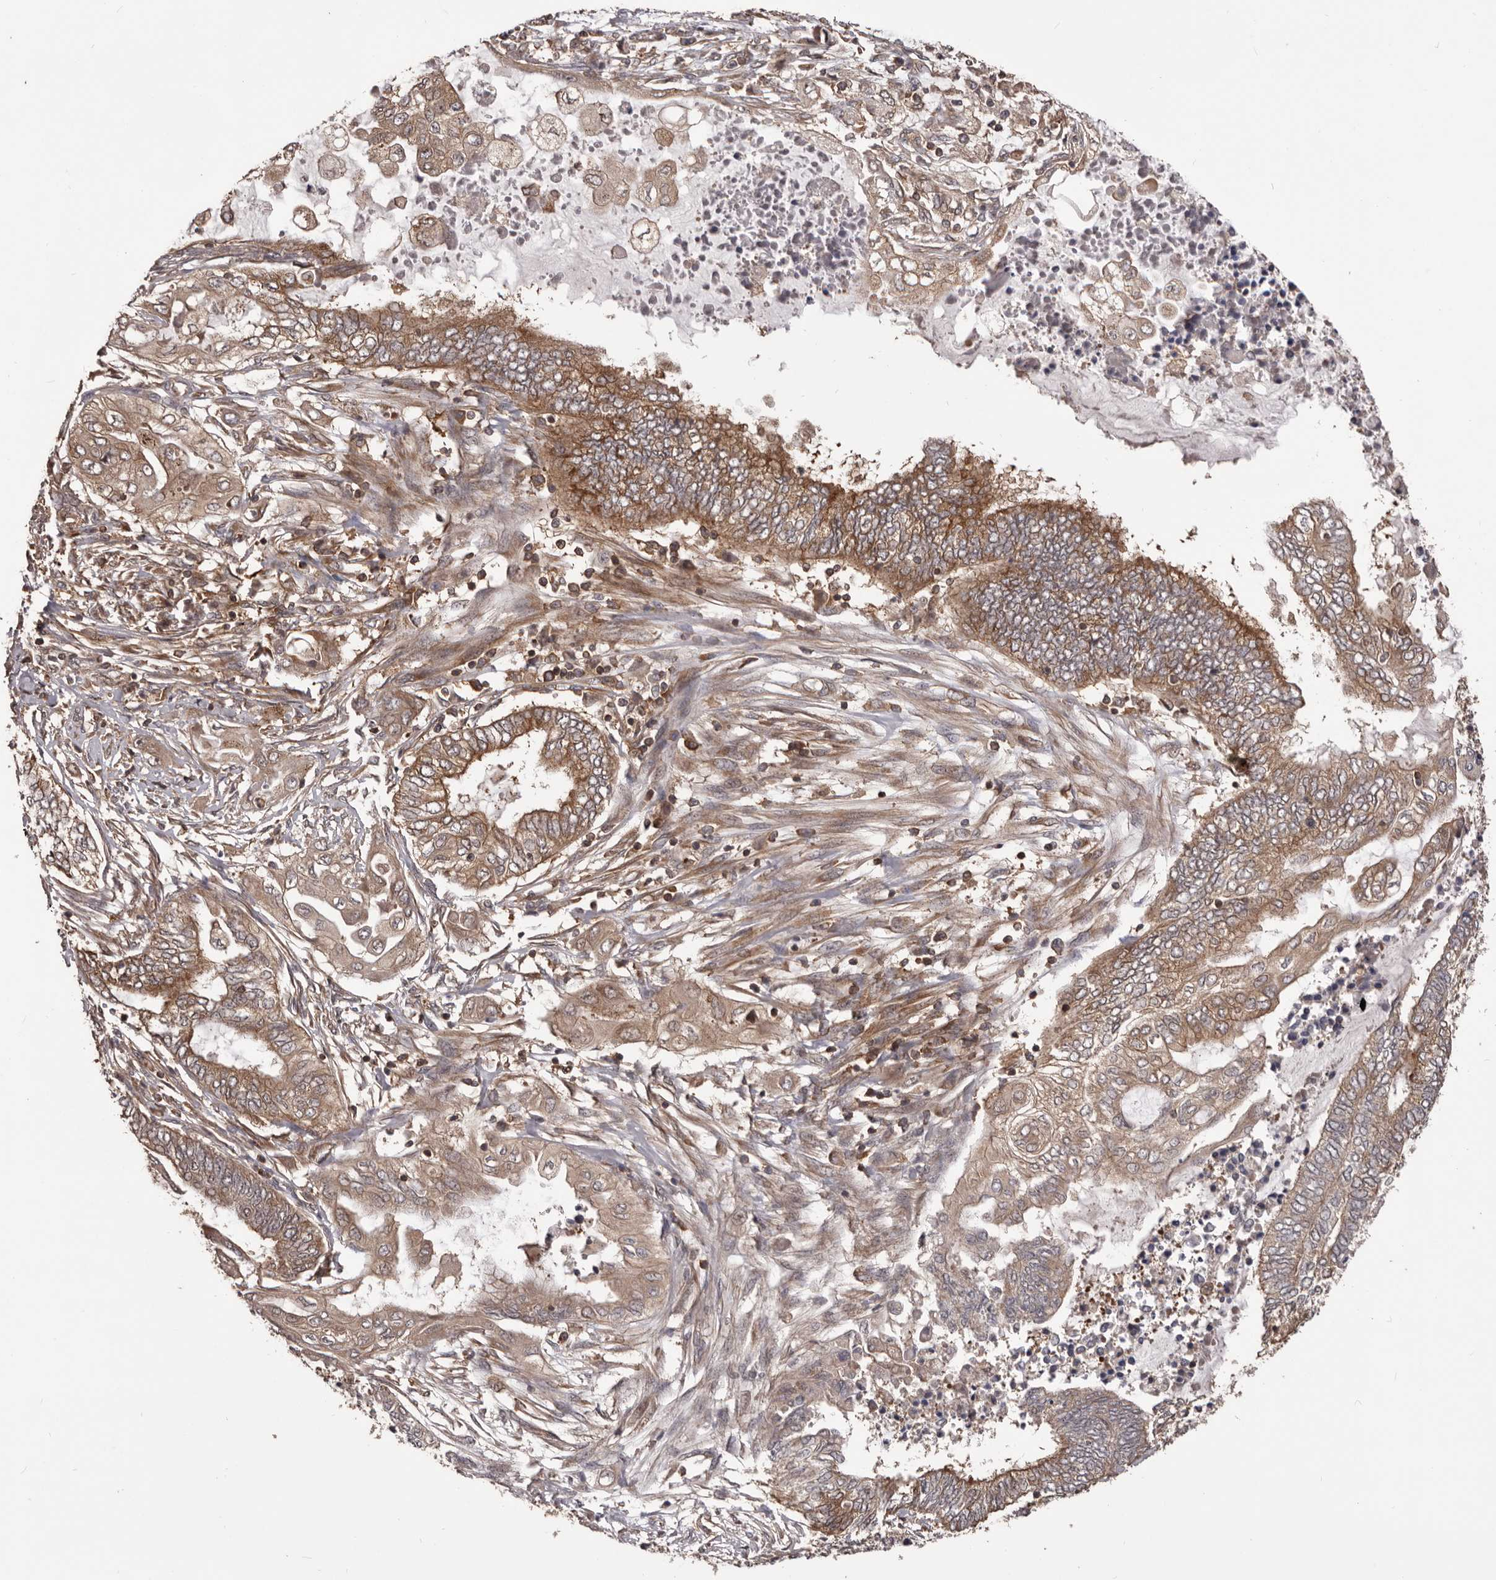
{"staining": {"intensity": "moderate", "quantity": "25%-75%", "location": "cytoplasmic/membranous"}, "tissue": "endometrial cancer", "cell_type": "Tumor cells", "image_type": "cancer", "snomed": [{"axis": "morphology", "description": "Adenocarcinoma, NOS"}, {"axis": "topography", "description": "Uterus"}, {"axis": "topography", "description": "Endometrium"}], "caption": "A brown stain labels moderate cytoplasmic/membranous expression of a protein in endometrial adenocarcinoma tumor cells.", "gene": "HBS1L", "patient": {"sex": "female", "age": 70}}